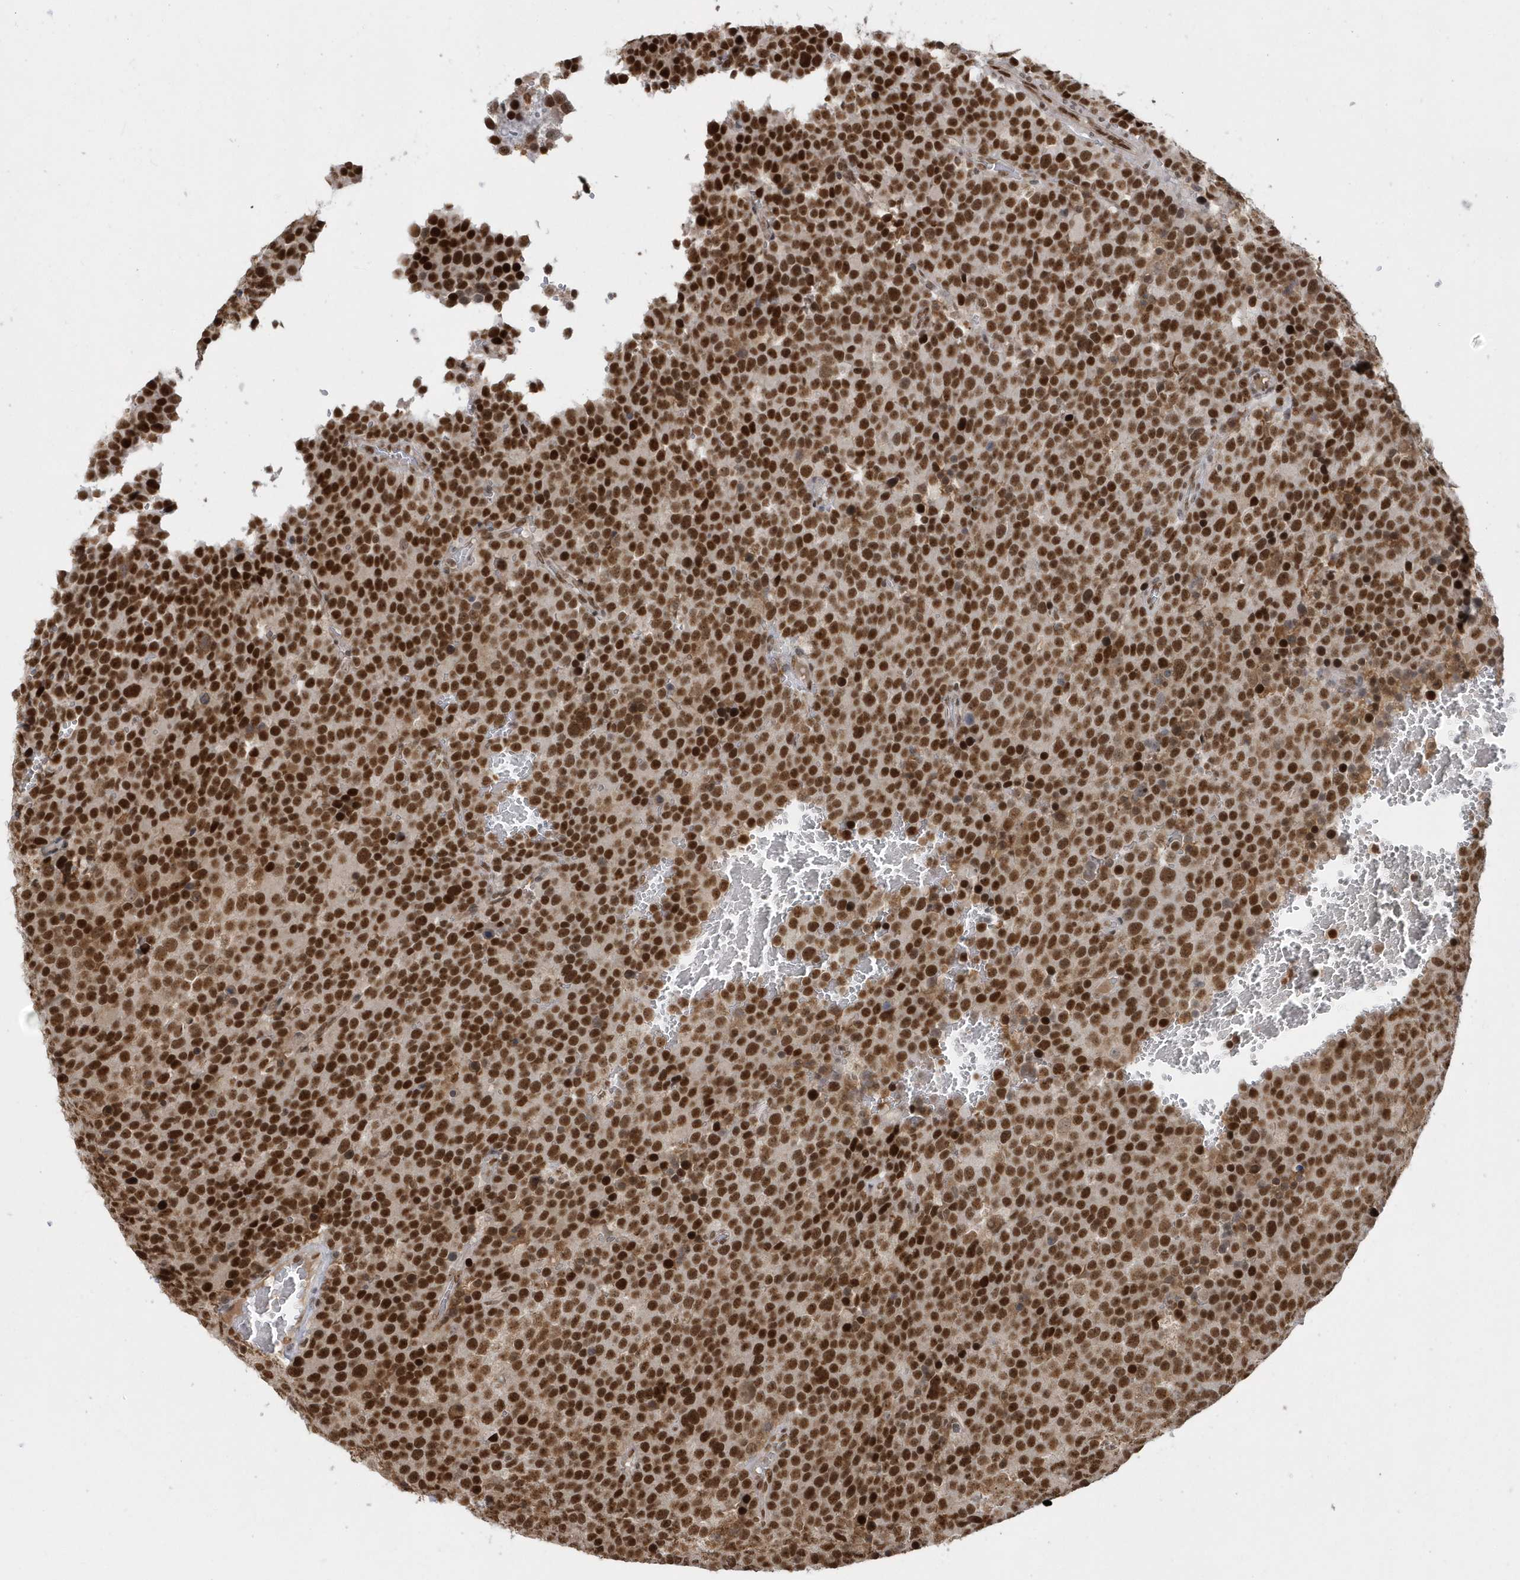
{"staining": {"intensity": "strong", "quantity": ">75%", "location": "nuclear"}, "tissue": "testis cancer", "cell_type": "Tumor cells", "image_type": "cancer", "snomed": [{"axis": "morphology", "description": "Seminoma, NOS"}, {"axis": "topography", "description": "Testis"}], "caption": "There is high levels of strong nuclear expression in tumor cells of testis cancer, as demonstrated by immunohistochemical staining (brown color).", "gene": "SEPHS1", "patient": {"sex": "male", "age": 71}}